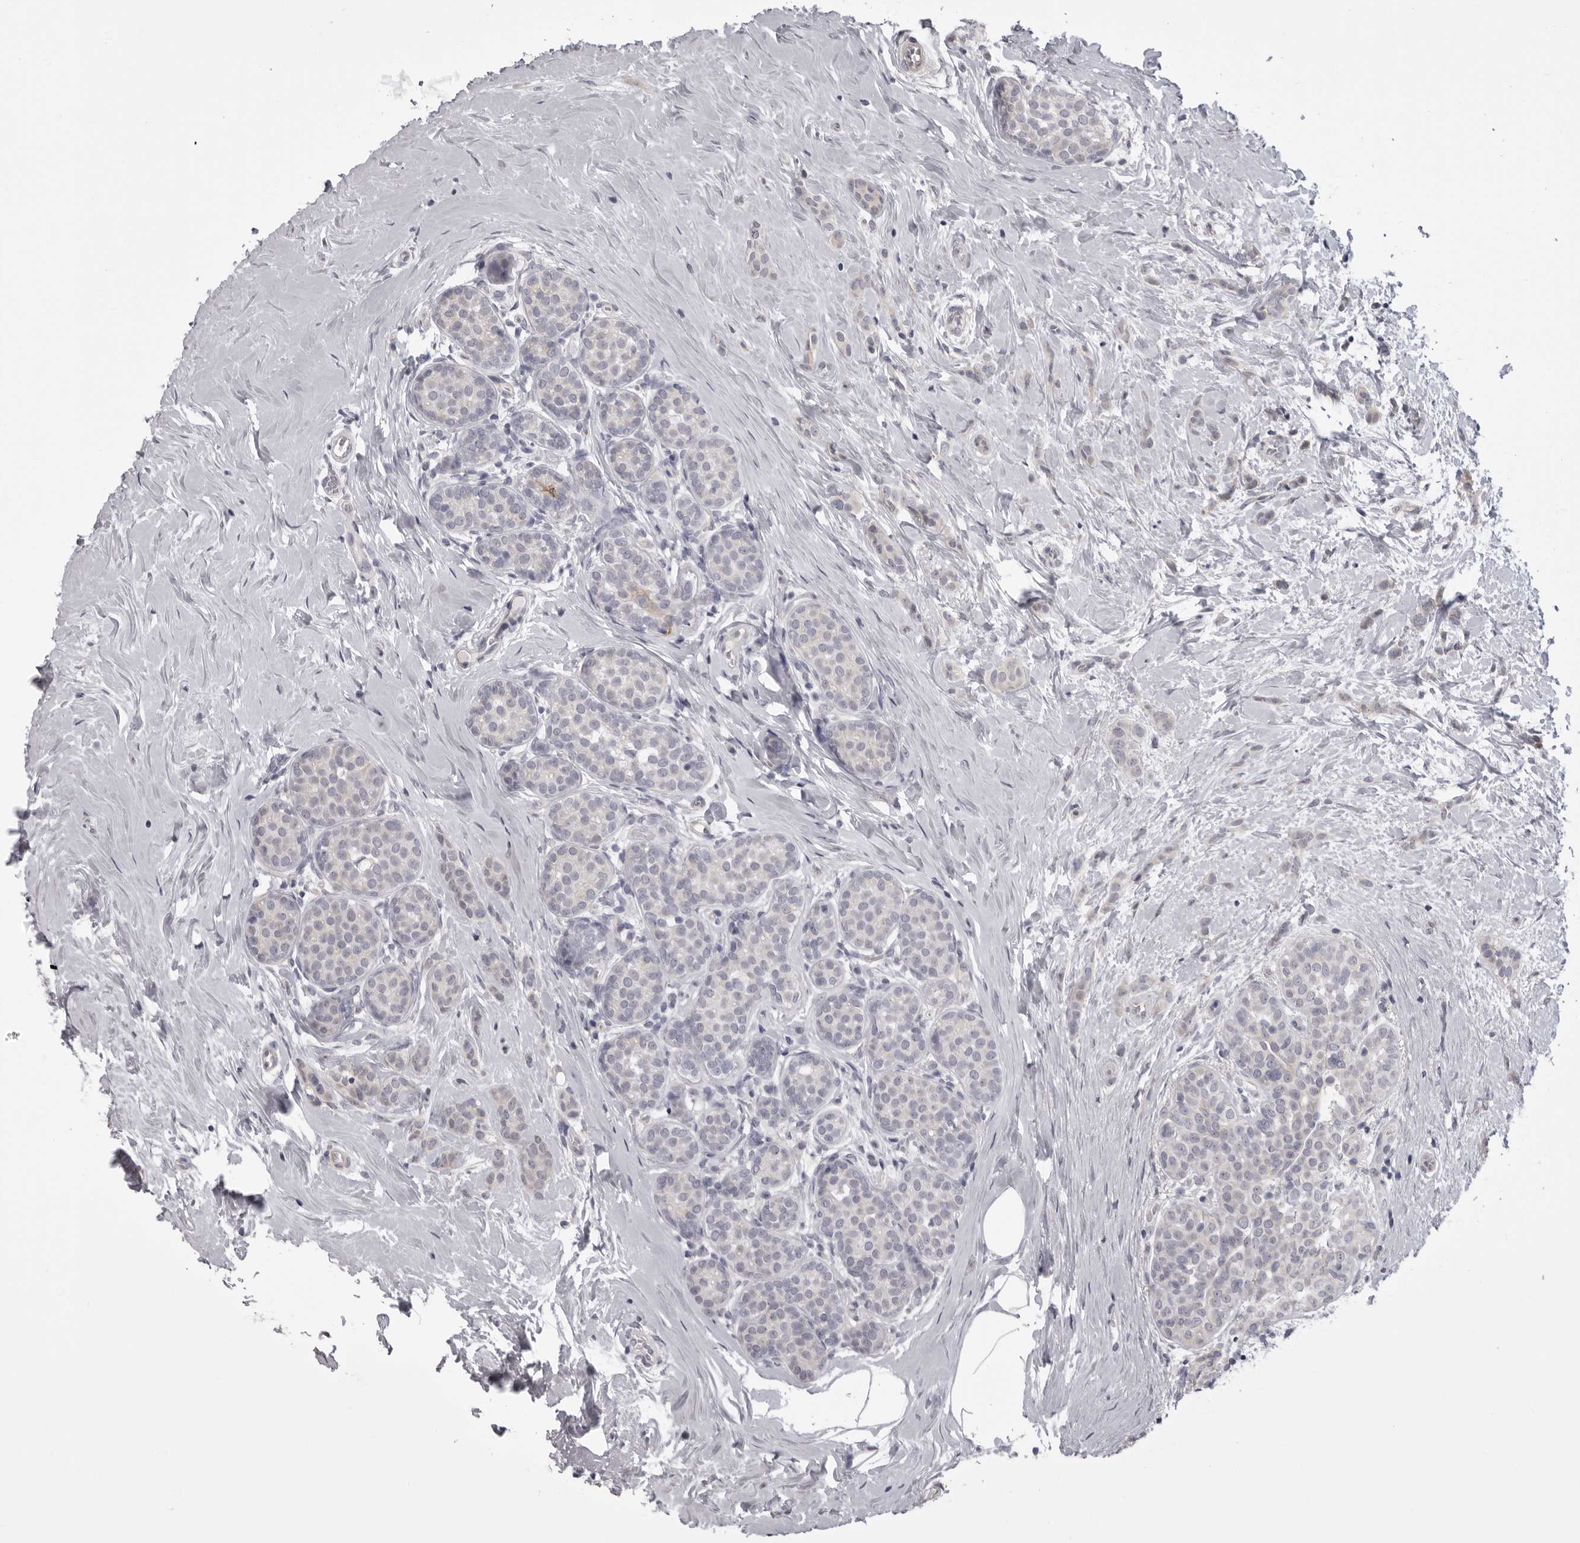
{"staining": {"intensity": "weak", "quantity": "<25%", "location": "cytoplasmic/membranous"}, "tissue": "breast cancer", "cell_type": "Tumor cells", "image_type": "cancer", "snomed": [{"axis": "morphology", "description": "Lobular carcinoma, in situ"}, {"axis": "morphology", "description": "Lobular carcinoma"}, {"axis": "topography", "description": "Breast"}], "caption": "Histopathology image shows no significant protein positivity in tumor cells of breast lobular carcinoma in situ.", "gene": "EPHA10", "patient": {"sex": "female", "age": 41}}